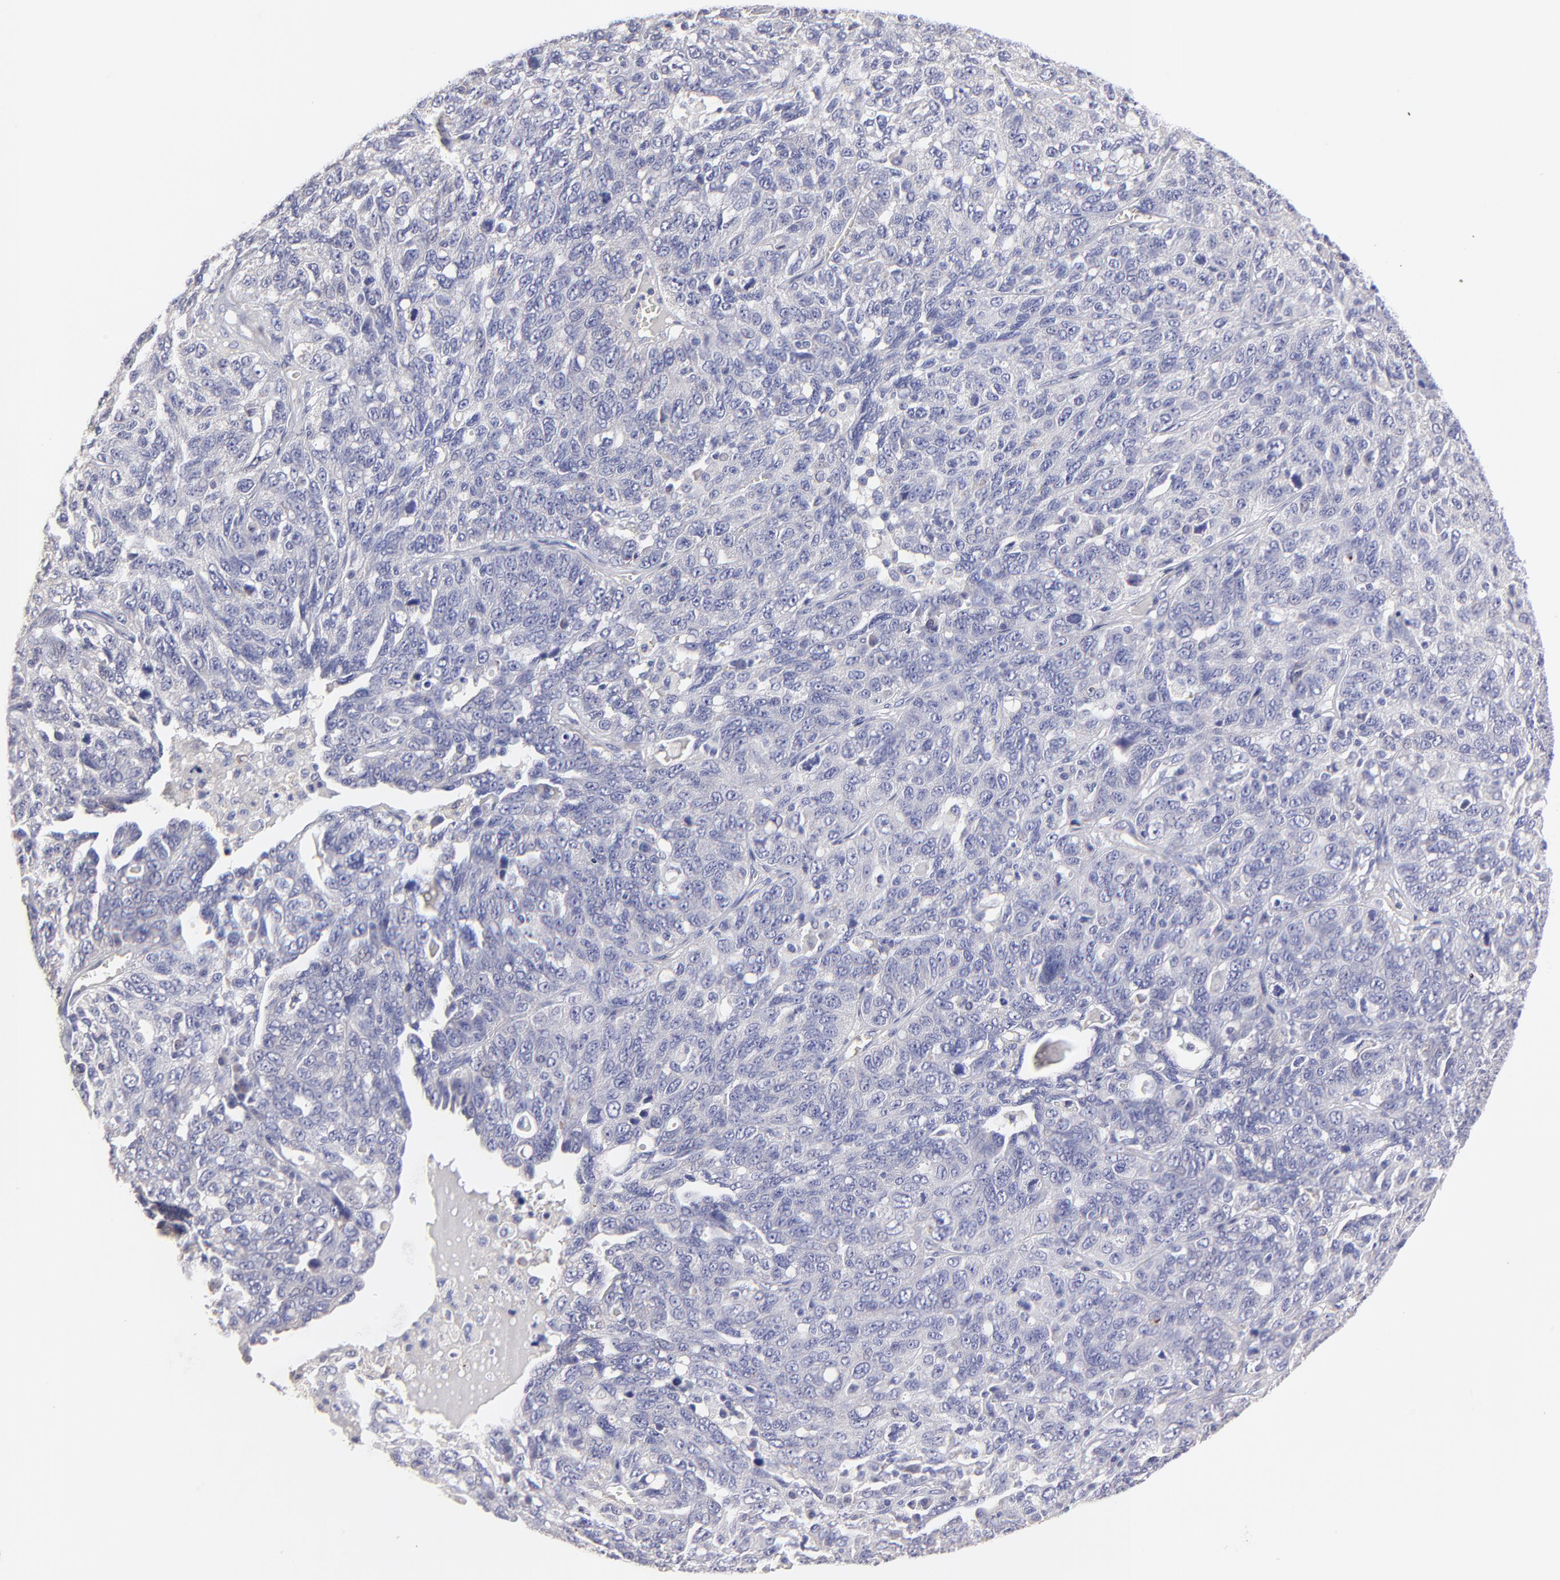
{"staining": {"intensity": "negative", "quantity": "none", "location": "none"}, "tissue": "ovarian cancer", "cell_type": "Tumor cells", "image_type": "cancer", "snomed": [{"axis": "morphology", "description": "Cystadenocarcinoma, serous, NOS"}, {"axis": "topography", "description": "Ovary"}], "caption": "This is an immunohistochemistry histopathology image of human ovarian cancer (serous cystadenocarcinoma). There is no staining in tumor cells.", "gene": "BTG2", "patient": {"sex": "female", "age": 71}}